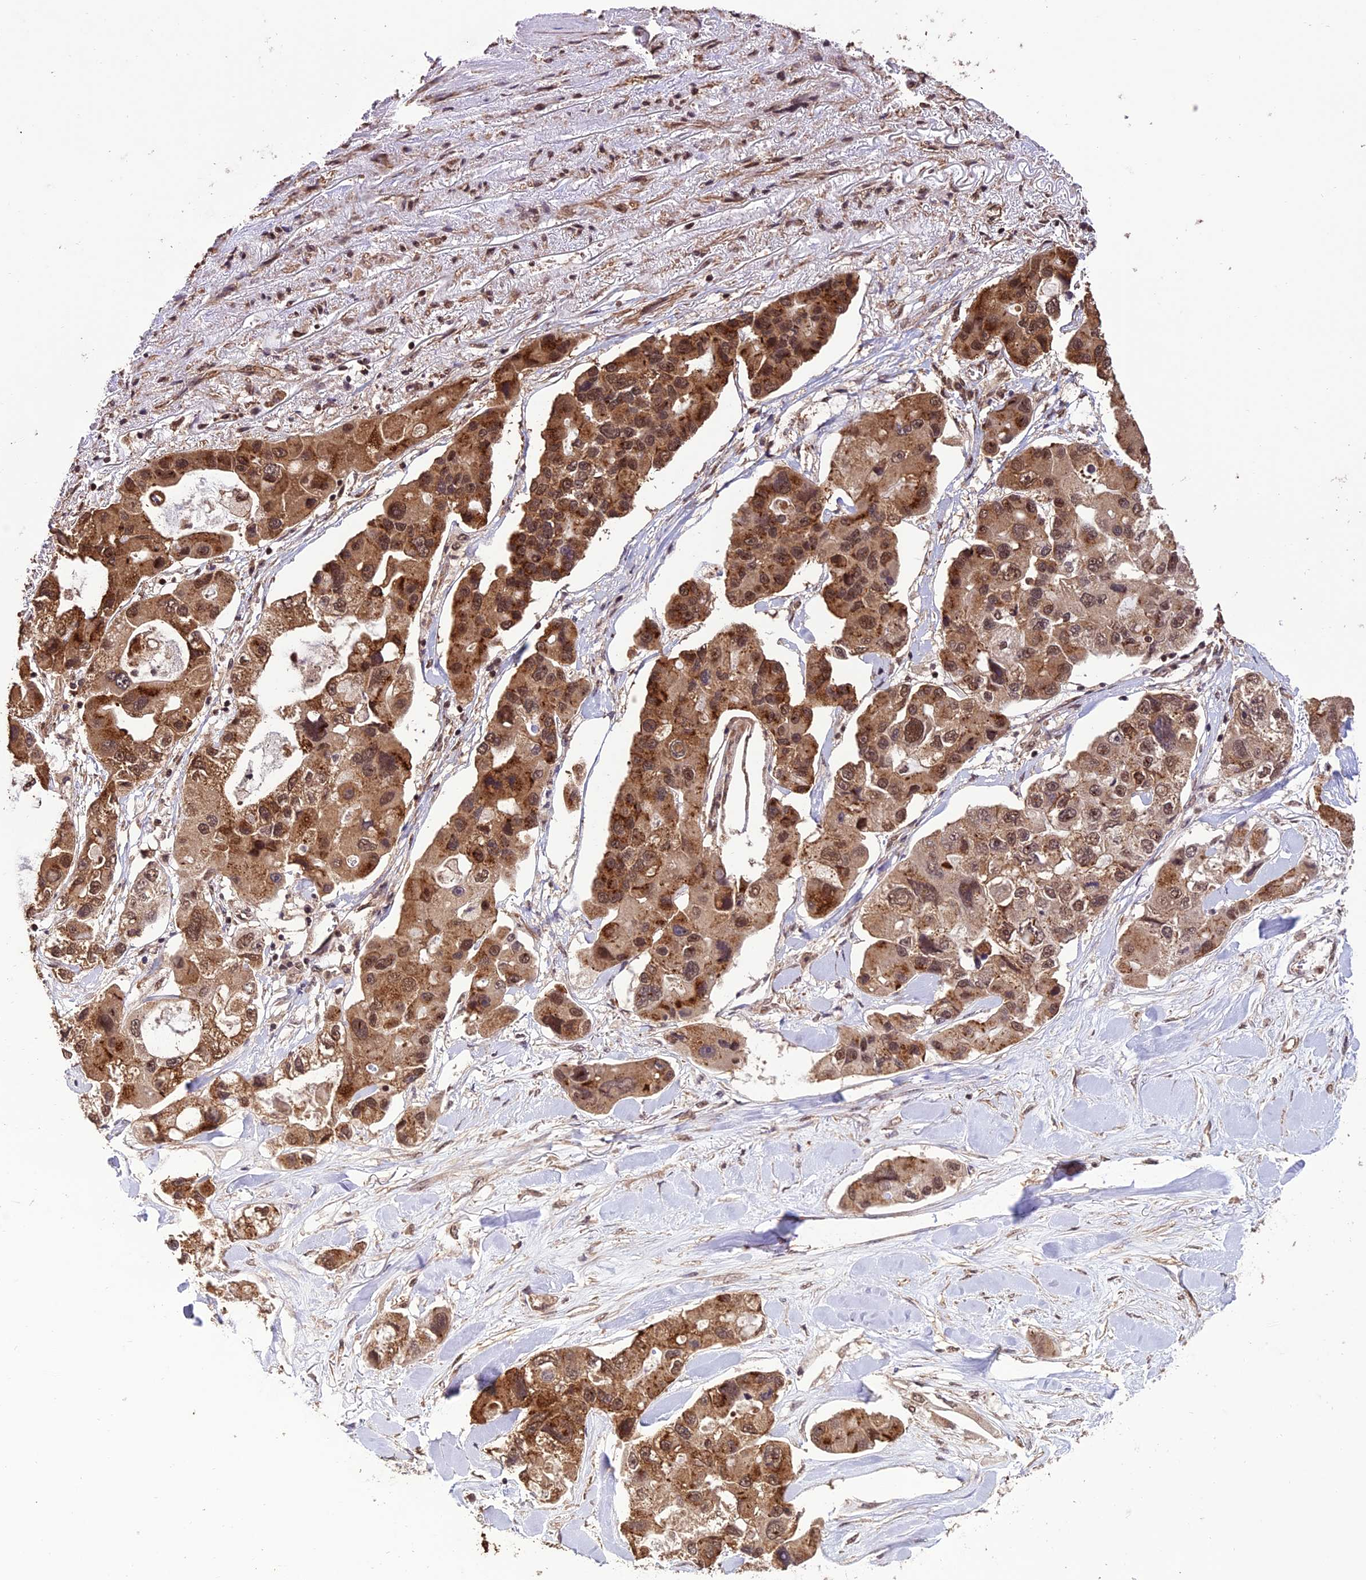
{"staining": {"intensity": "moderate", "quantity": ">75%", "location": "cytoplasmic/membranous,nuclear"}, "tissue": "lung cancer", "cell_type": "Tumor cells", "image_type": "cancer", "snomed": [{"axis": "morphology", "description": "Adenocarcinoma, NOS"}, {"axis": "topography", "description": "Lung"}], "caption": "Protein expression analysis of human adenocarcinoma (lung) reveals moderate cytoplasmic/membranous and nuclear expression in approximately >75% of tumor cells. The staining is performed using DAB brown chromogen to label protein expression. The nuclei are counter-stained blue using hematoxylin.", "gene": "CABIN1", "patient": {"sex": "female", "age": 54}}